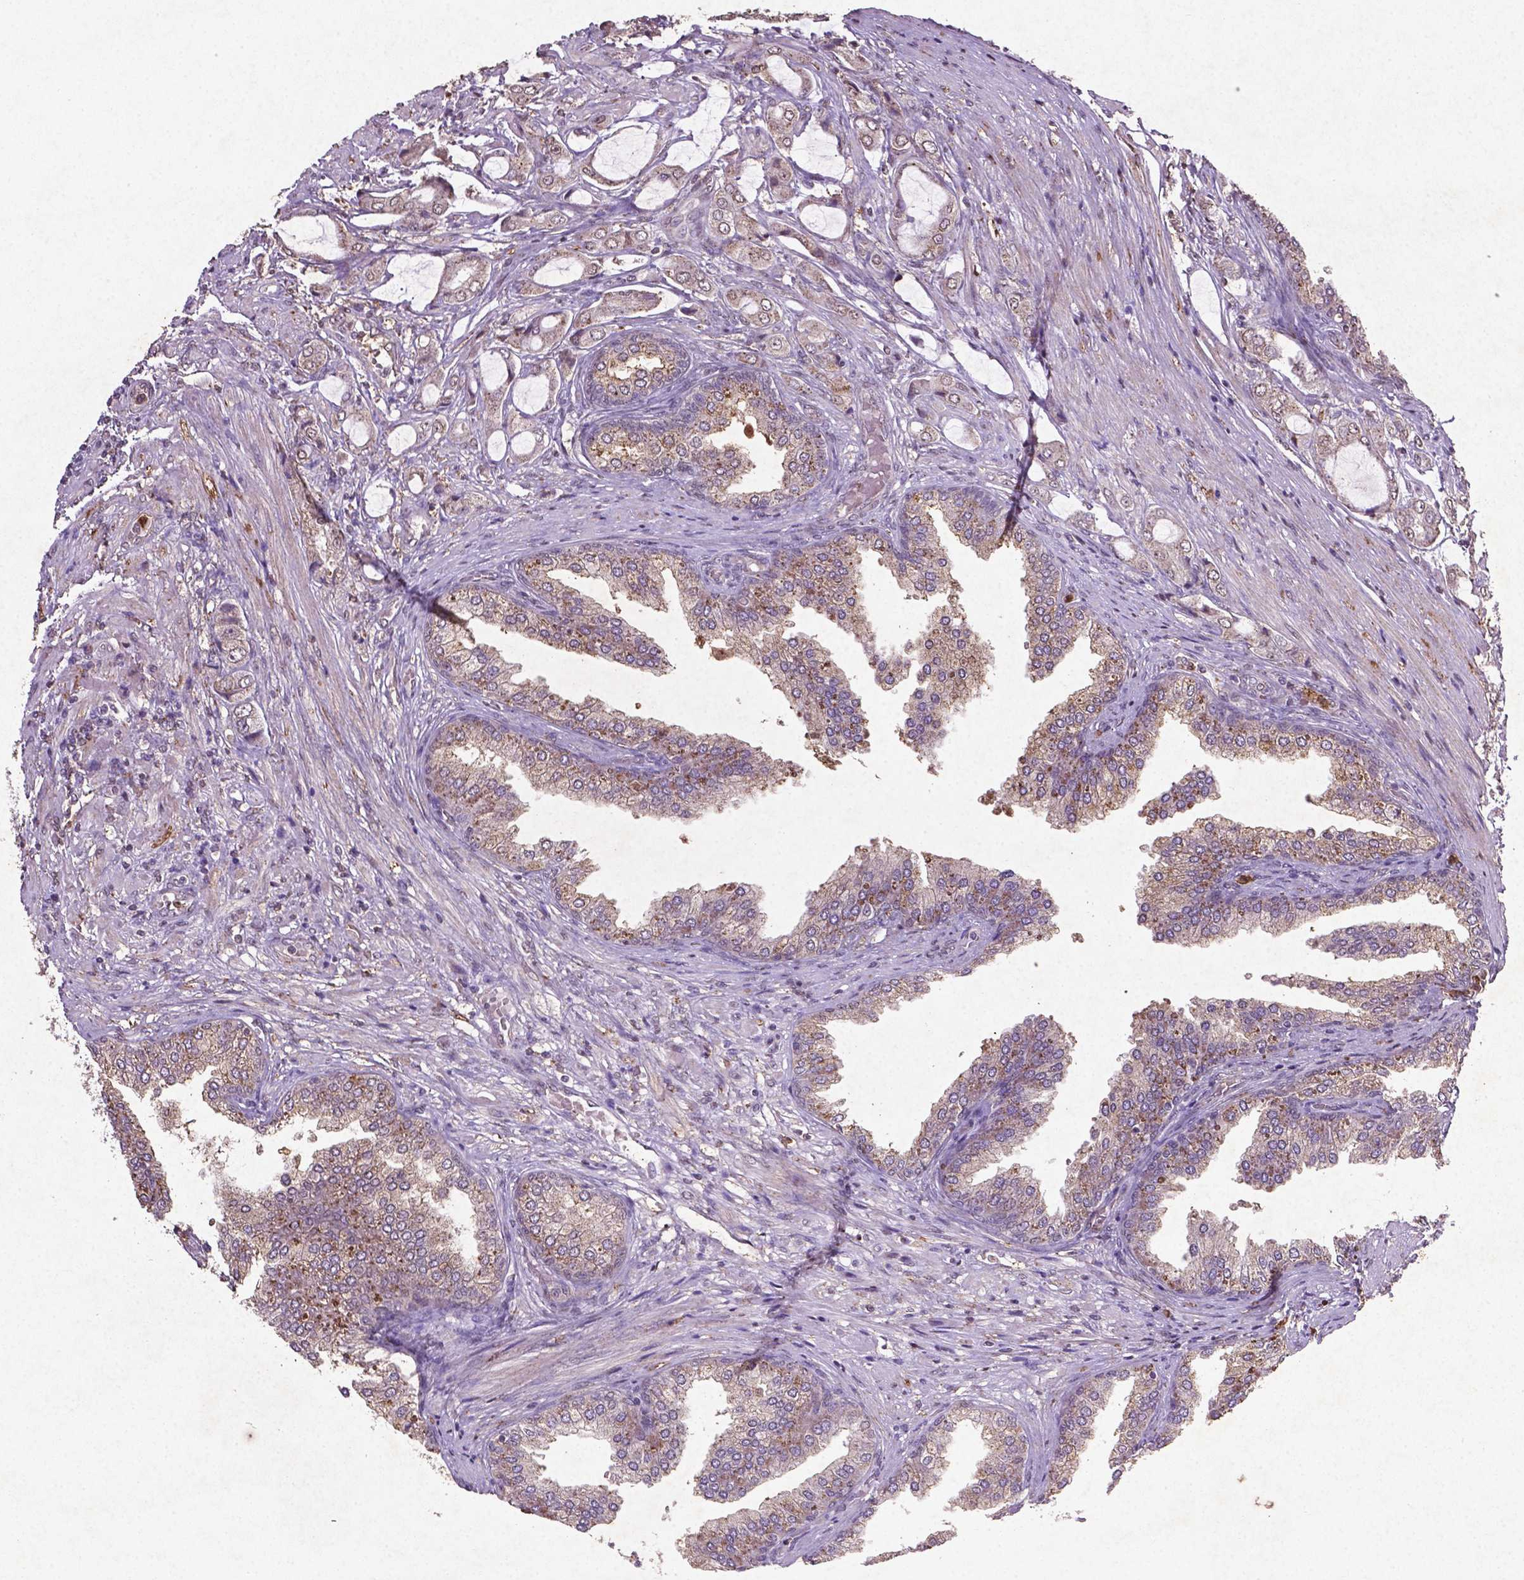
{"staining": {"intensity": "weak", "quantity": "<25%", "location": "cytoplasmic/membranous"}, "tissue": "prostate cancer", "cell_type": "Tumor cells", "image_type": "cancer", "snomed": [{"axis": "morphology", "description": "Adenocarcinoma, NOS"}, {"axis": "topography", "description": "Prostate"}], "caption": "A photomicrograph of human prostate cancer (adenocarcinoma) is negative for staining in tumor cells.", "gene": "MTOR", "patient": {"sex": "male", "age": 63}}